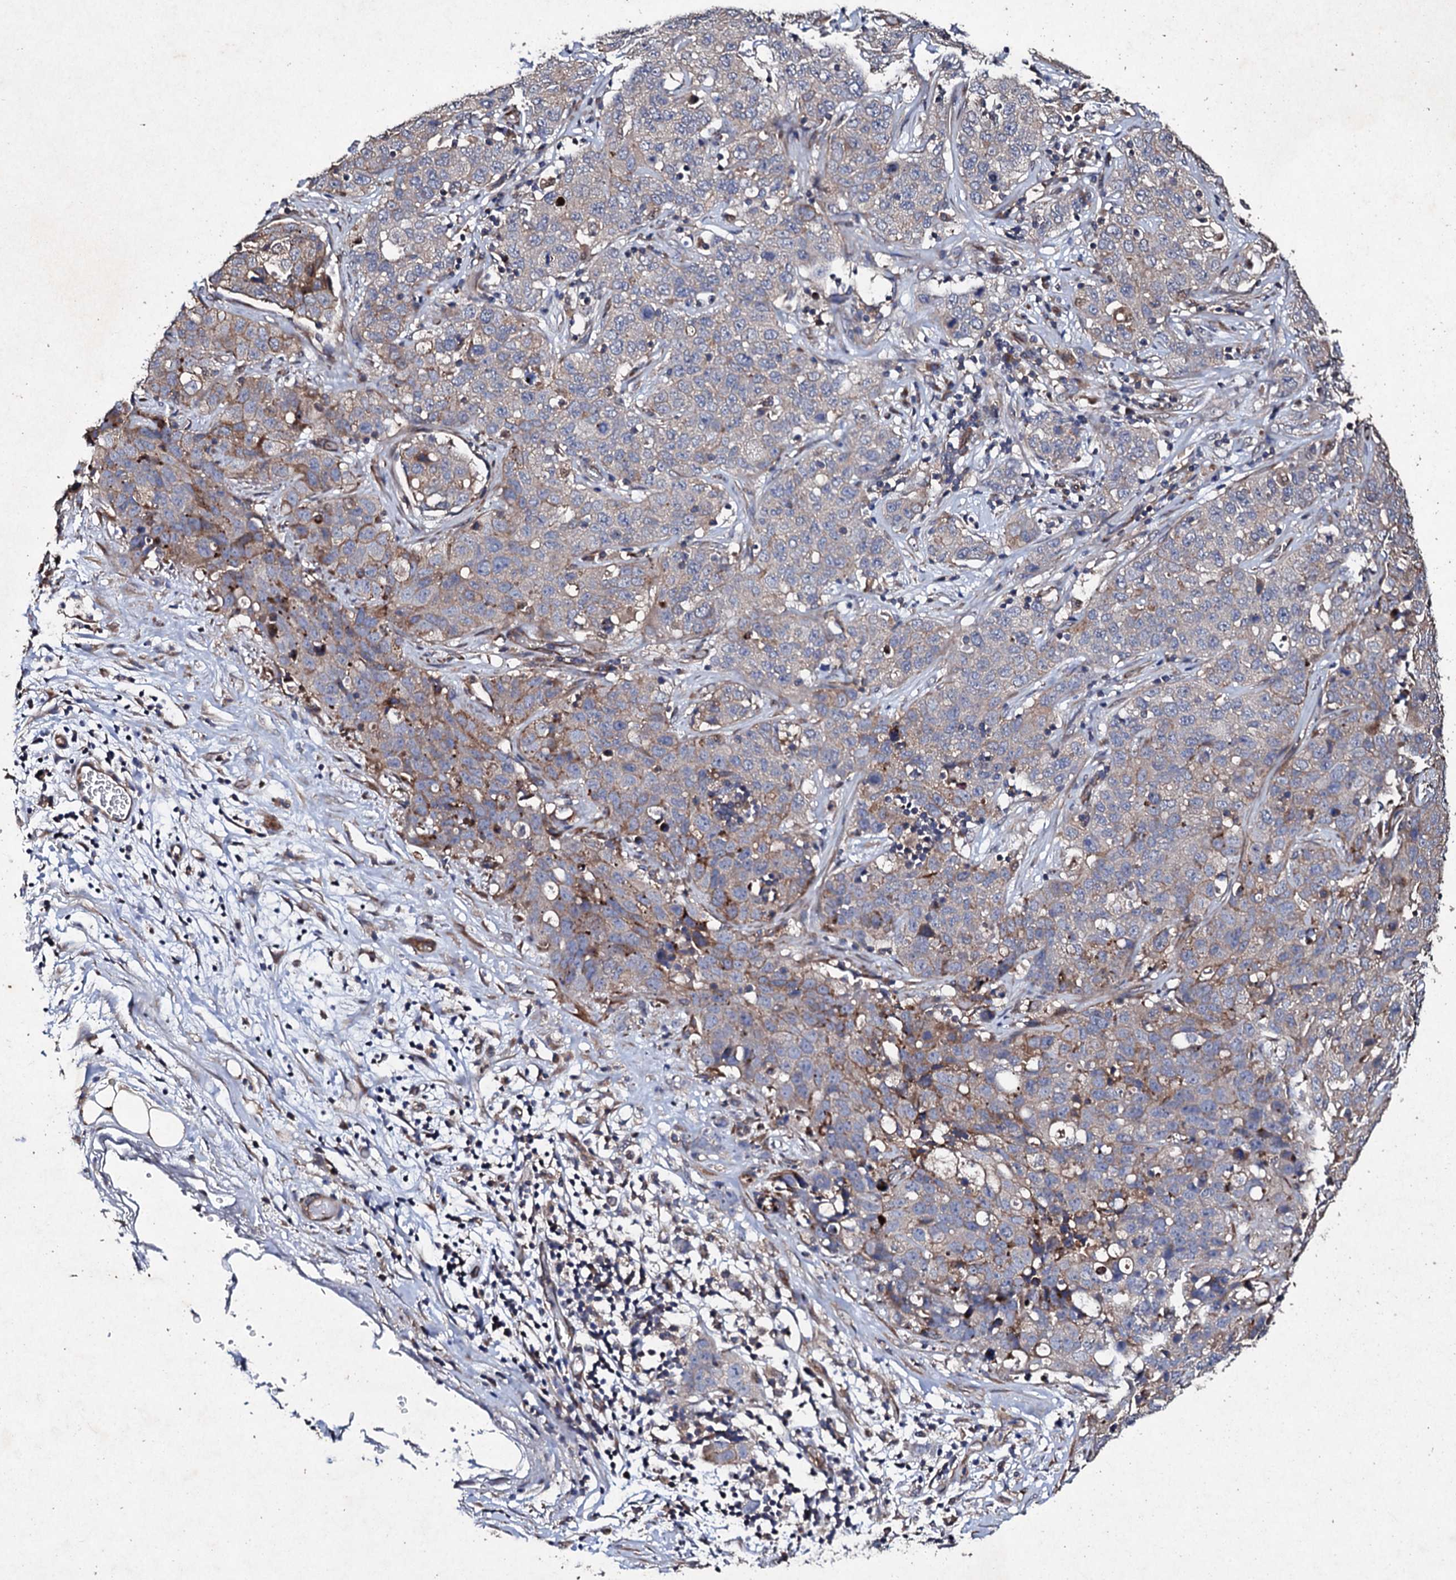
{"staining": {"intensity": "weak", "quantity": ">75%", "location": "cytoplasmic/membranous"}, "tissue": "stomach cancer", "cell_type": "Tumor cells", "image_type": "cancer", "snomed": [{"axis": "morphology", "description": "Normal tissue, NOS"}, {"axis": "morphology", "description": "Adenocarcinoma, NOS"}, {"axis": "topography", "description": "Lymph node"}, {"axis": "topography", "description": "Stomach"}], "caption": "Adenocarcinoma (stomach) stained with a protein marker displays weak staining in tumor cells.", "gene": "MOCOS", "patient": {"sex": "male", "age": 48}}